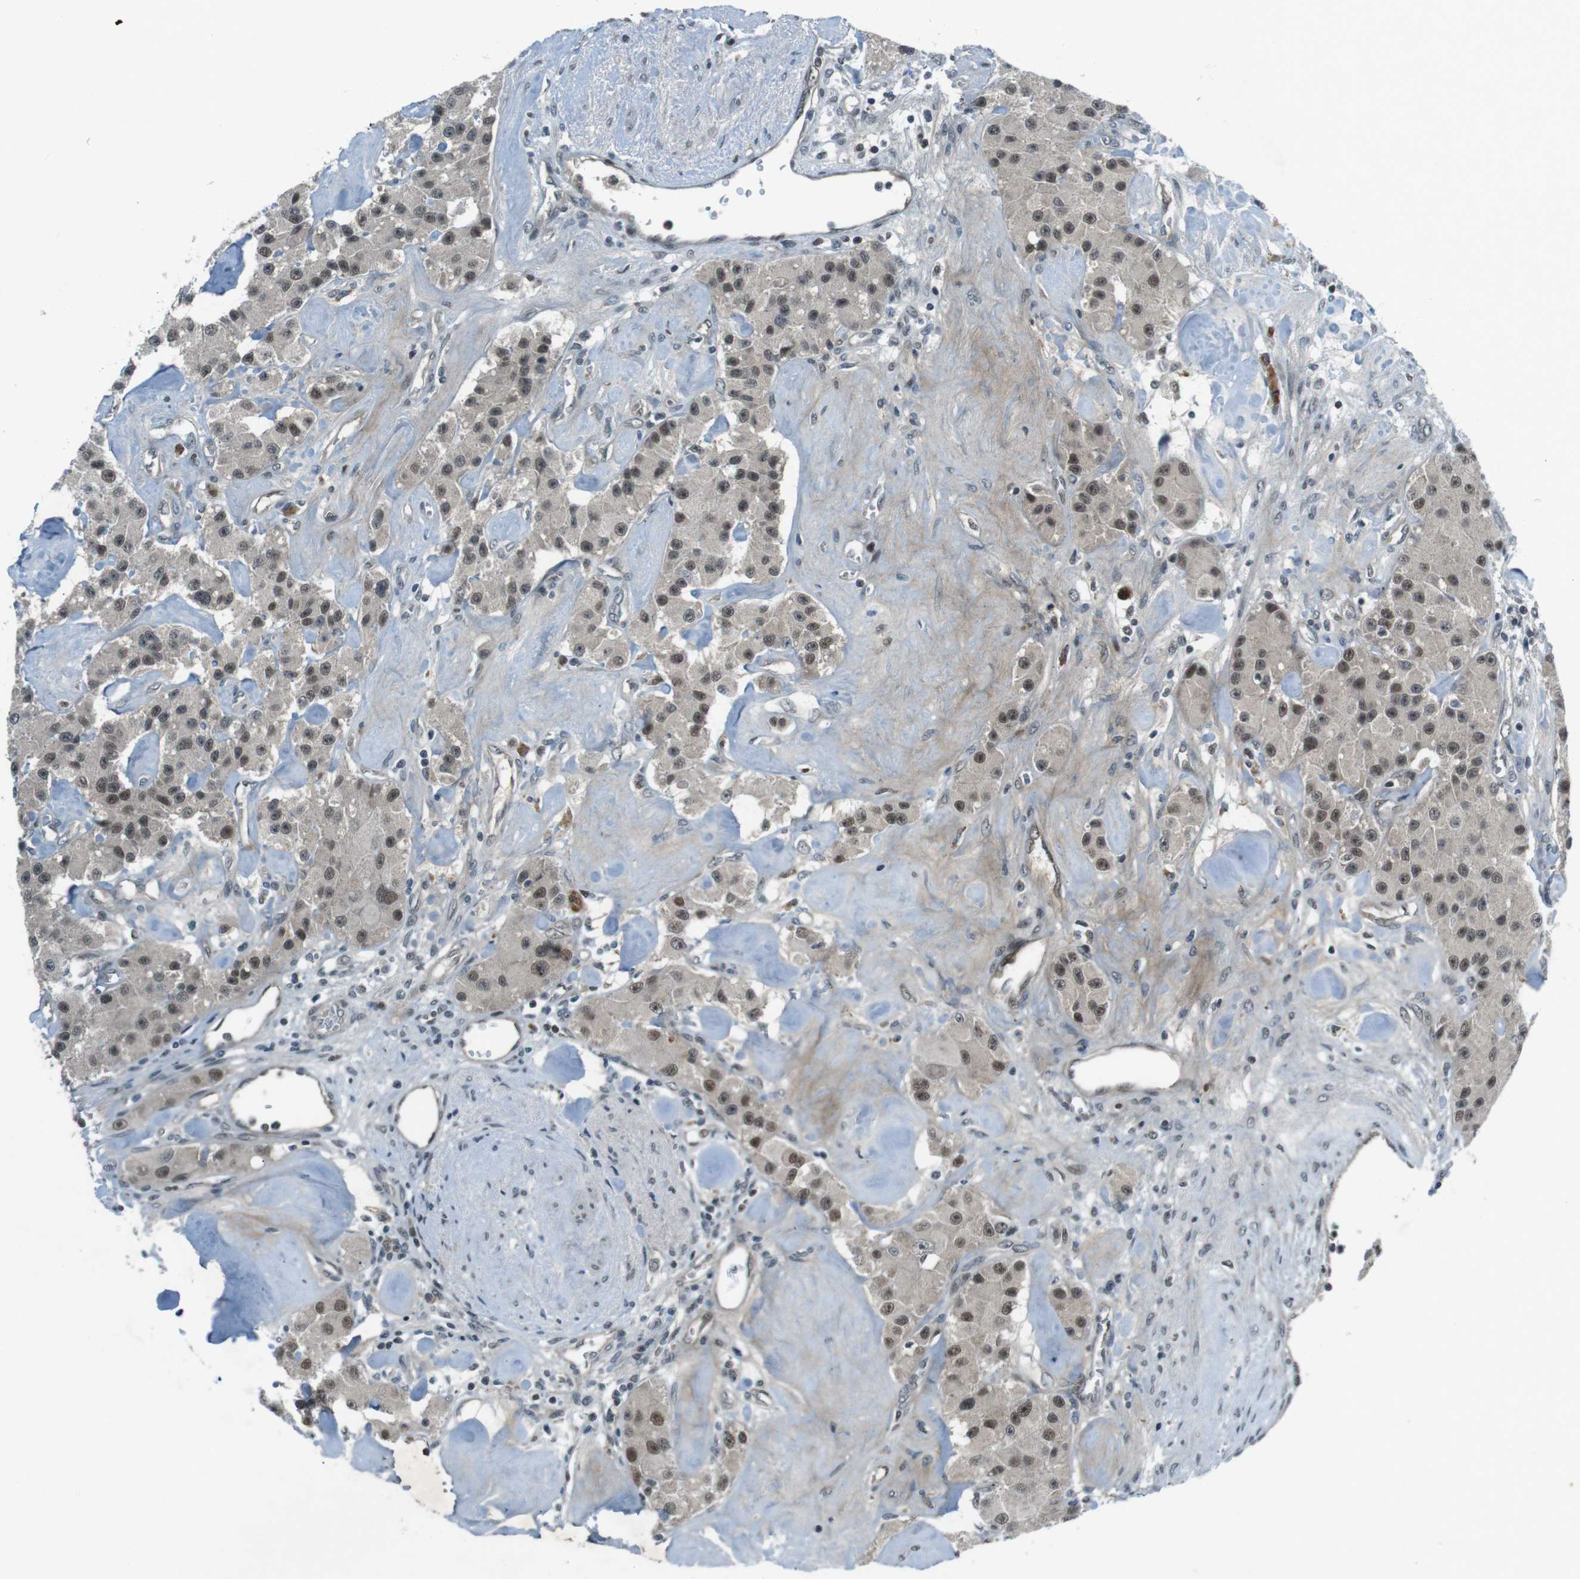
{"staining": {"intensity": "moderate", "quantity": ">75%", "location": "cytoplasmic/membranous,nuclear"}, "tissue": "carcinoid", "cell_type": "Tumor cells", "image_type": "cancer", "snomed": [{"axis": "morphology", "description": "Carcinoid, malignant, NOS"}, {"axis": "topography", "description": "Pancreas"}], "caption": "Protein staining reveals moderate cytoplasmic/membranous and nuclear positivity in approximately >75% of tumor cells in carcinoid (malignant).", "gene": "MAPKAPK5", "patient": {"sex": "male", "age": 41}}